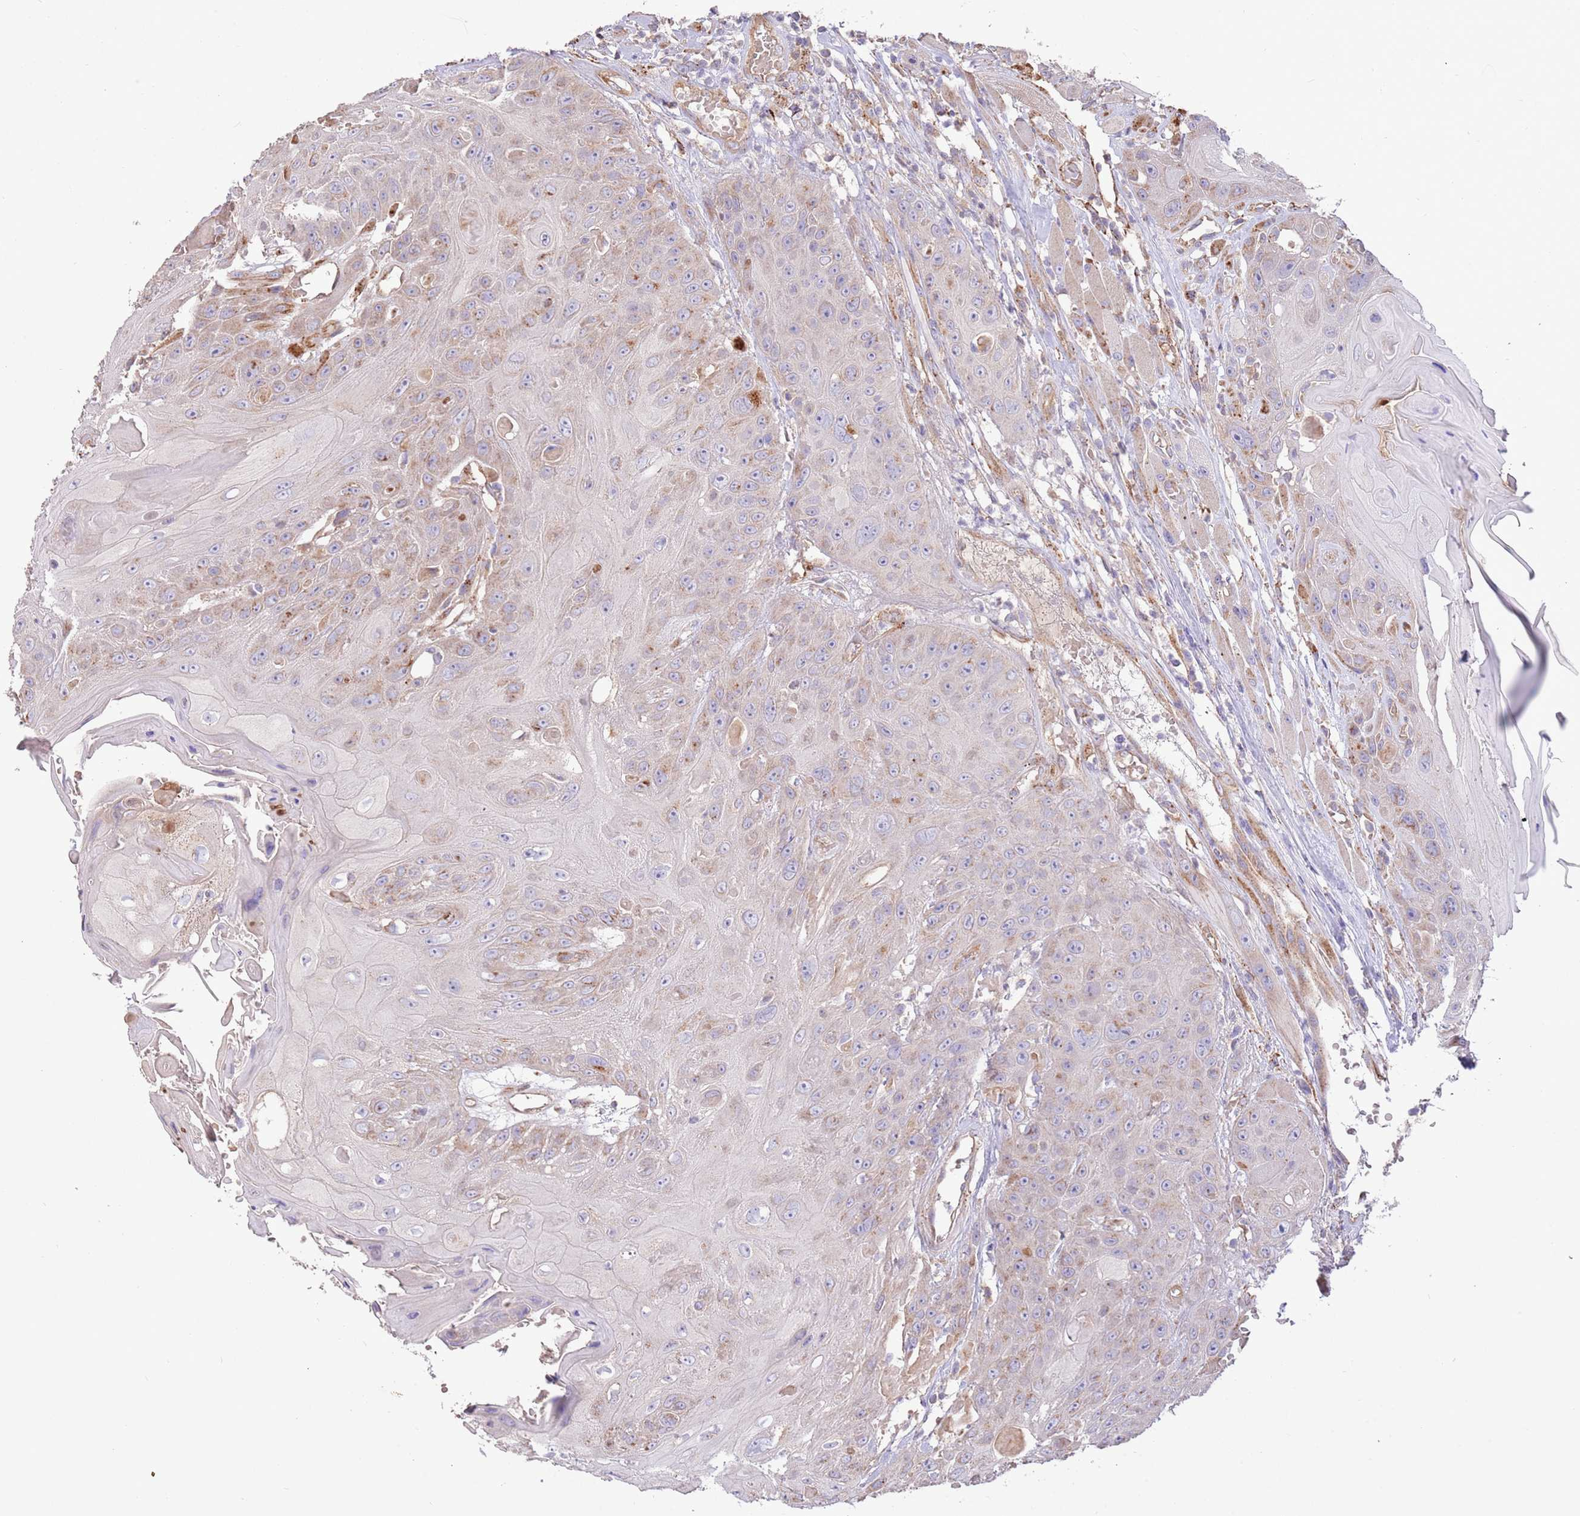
{"staining": {"intensity": "weak", "quantity": "25%-75%", "location": "cytoplasmic/membranous"}, "tissue": "head and neck cancer", "cell_type": "Tumor cells", "image_type": "cancer", "snomed": [{"axis": "morphology", "description": "Squamous cell carcinoma, NOS"}, {"axis": "topography", "description": "Head-Neck"}], "caption": "Human head and neck cancer stained with a brown dye displays weak cytoplasmic/membranous positive staining in about 25%-75% of tumor cells.", "gene": "DOCK6", "patient": {"sex": "female", "age": 59}}